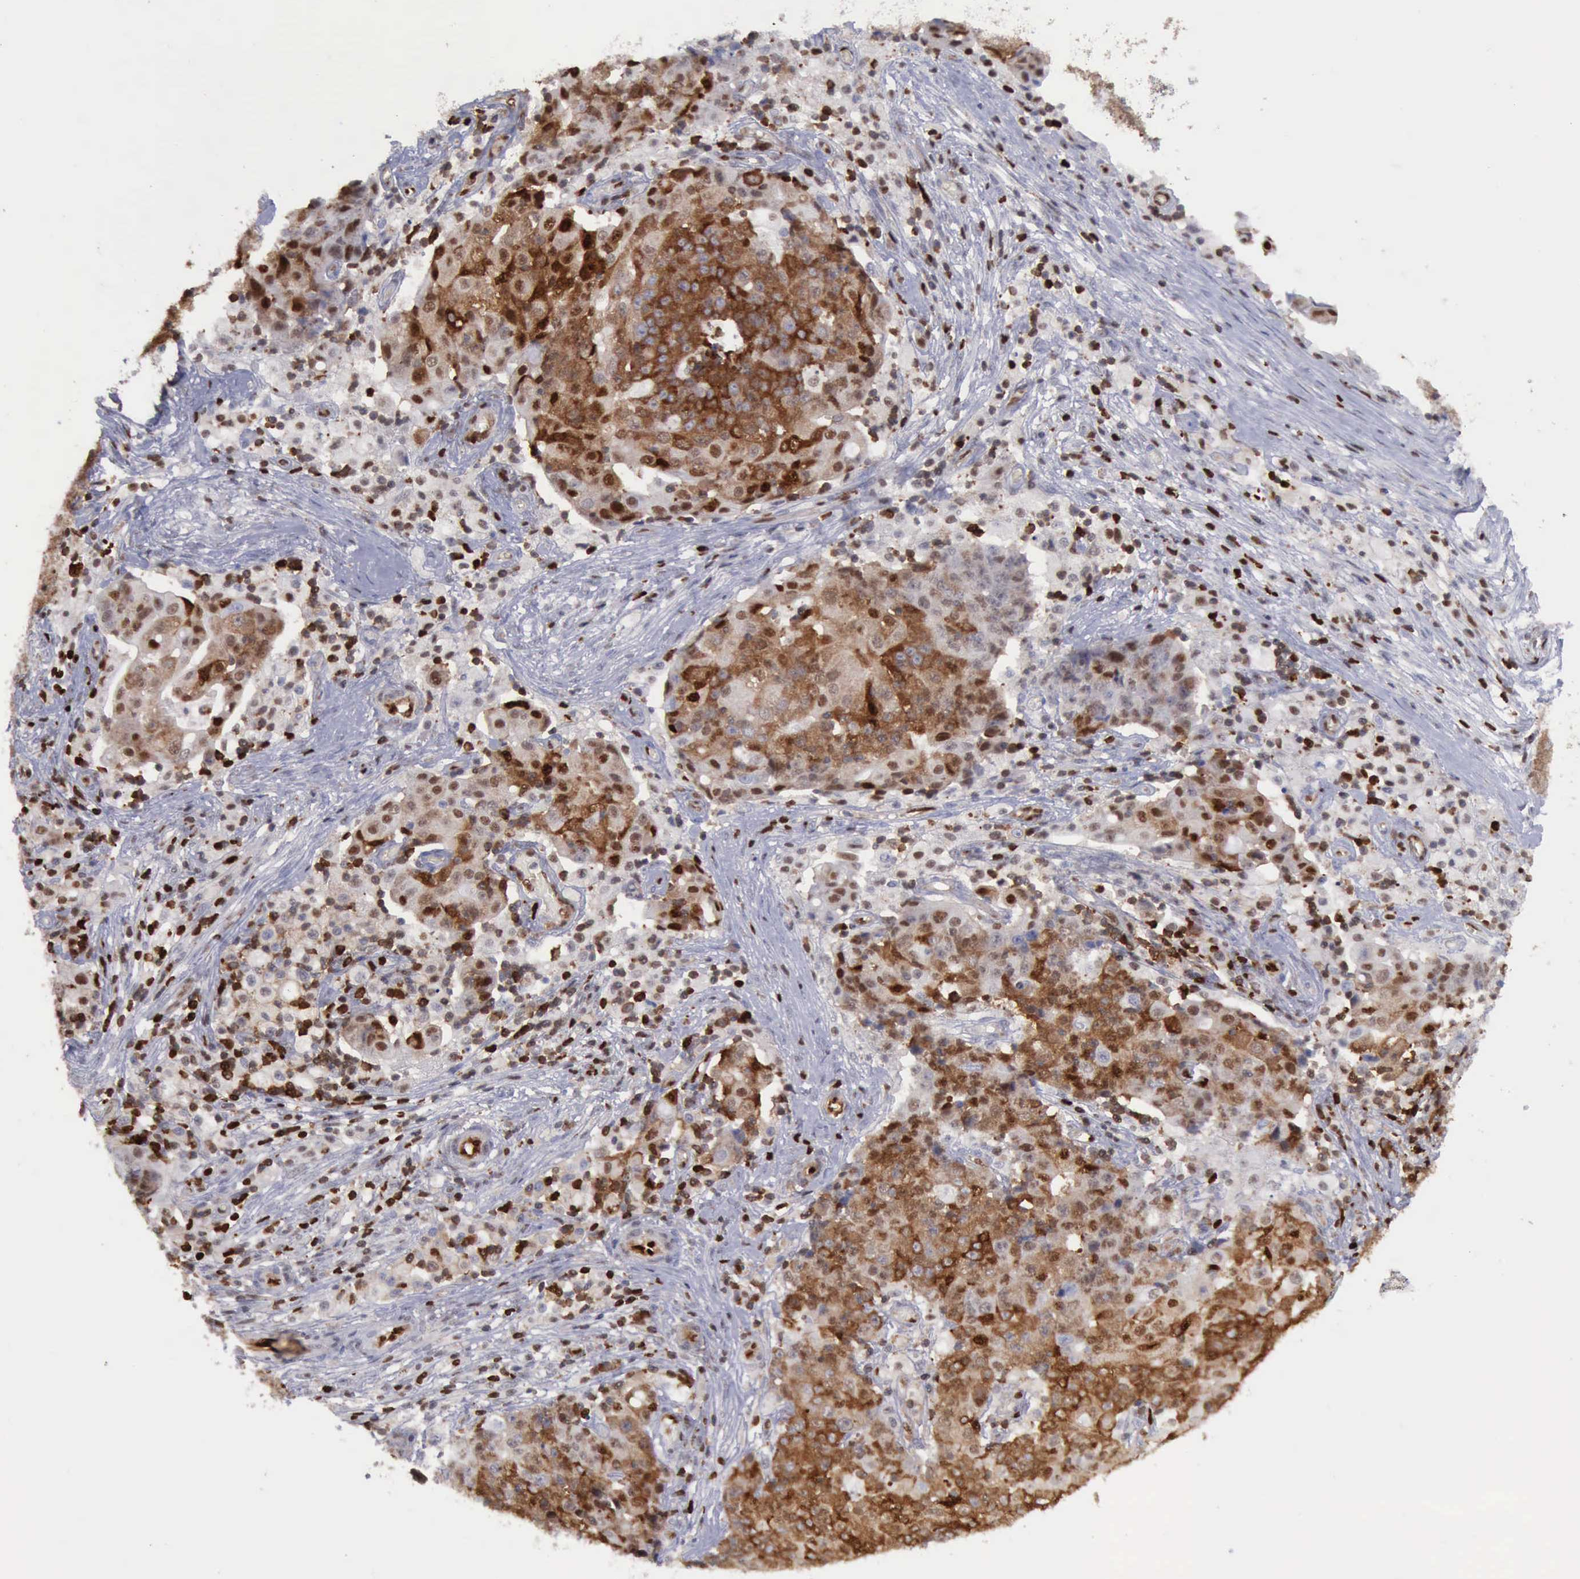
{"staining": {"intensity": "strong", "quantity": ">75%", "location": "cytoplasmic/membranous,nuclear"}, "tissue": "ovarian cancer", "cell_type": "Tumor cells", "image_type": "cancer", "snomed": [{"axis": "morphology", "description": "Carcinoma, endometroid"}, {"axis": "topography", "description": "Ovary"}], "caption": "Immunohistochemical staining of human endometroid carcinoma (ovarian) demonstrates high levels of strong cytoplasmic/membranous and nuclear protein positivity in about >75% of tumor cells.", "gene": "PDCD4", "patient": {"sex": "female", "age": 42}}